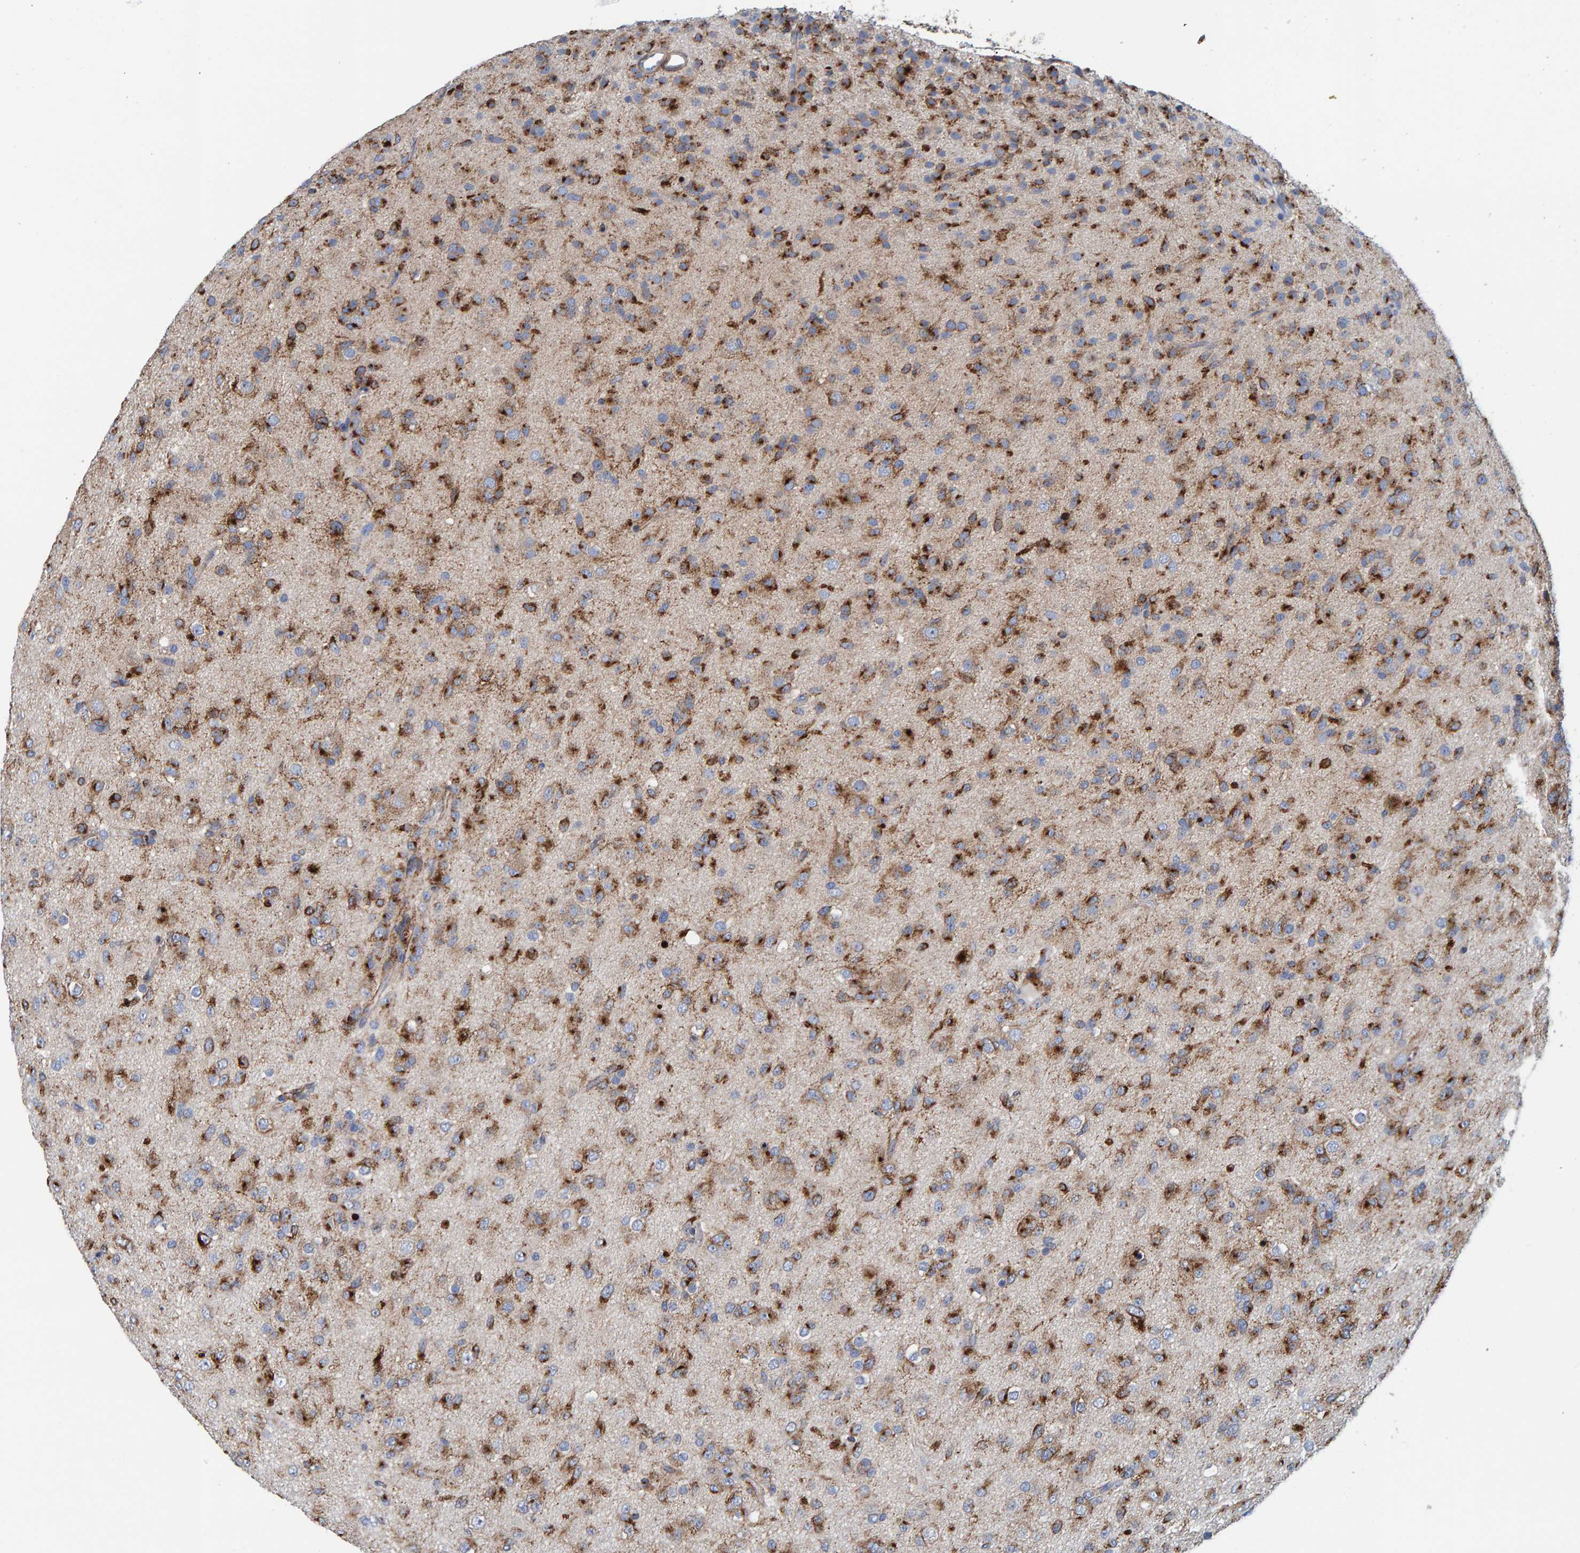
{"staining": {"intensity": "strong", "quantity": ">75%", "location": "cytoplasmic/membranous"}, "tissue": "glioma", "cell_type": "Tumor cells", "image_type": "cancer", "snomed": [{"axis": "morphology", "description": "Glioma, malignant, Low grade"}, {"axis": "topography", "description": "Brain"}], "caption": "Immunohistochemistry staining of glioma, which reveals high levels of strong cytoplasmic/membranous positivity in approximately >75% of tumor cells indicating strong cytoplasmic/membranous protein expression. The staining was performed using DAB (brown) for protein detection and nuclei were counterstained in hematoxylin (blue).", "gene": "LRP1", "patient": {"sex": "male", "age": 65}}